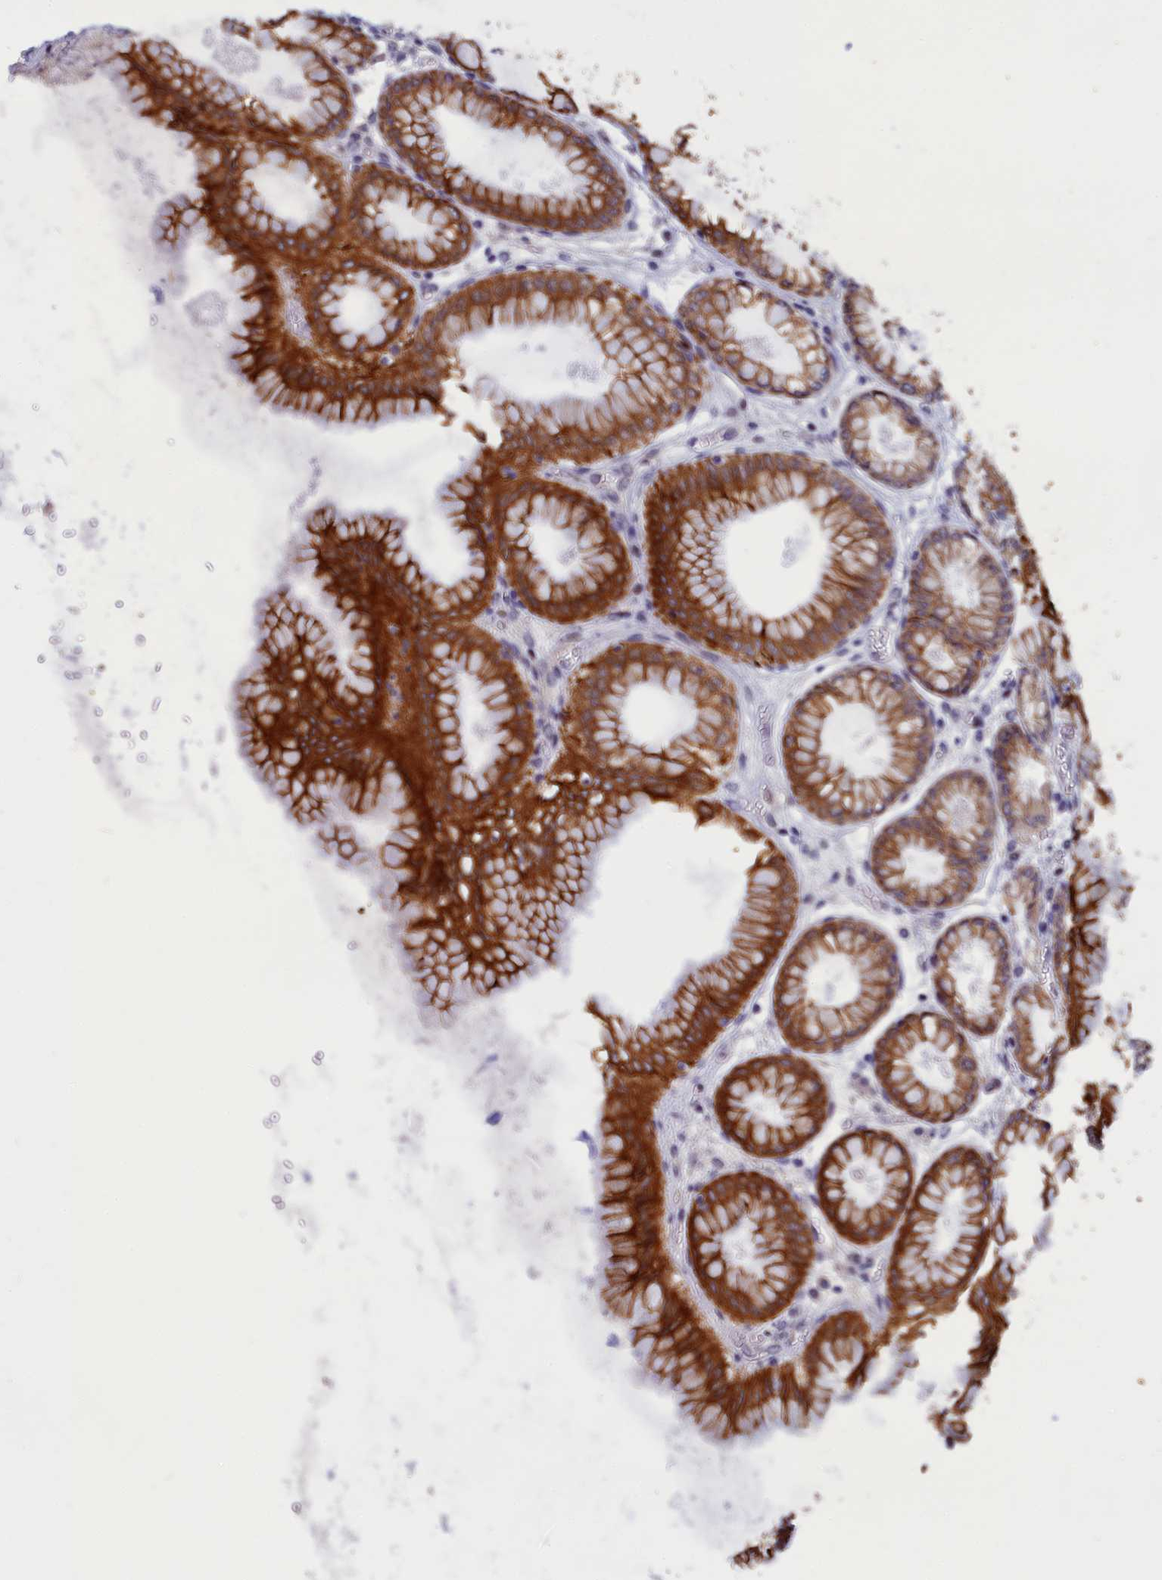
{"staining": {"intensity": "strong", "quantity": "25%-75%", "location": "cytoplasmic/membranous"}, "tissue": "stomach", "cell_type": "Glandular cells", "image_type": "normal", "snomed": [{"axis": "morphology", "description": "Normal tissue, NOS"}, {"axis": "topography", "description": "Stomach, upper"}], "caption": "Stomach stained with DAB (3,3'-diaminobenzidine) immunohistochemistry shows high levels of strong cytoplasmic/membranous staining in approximately 25%-75% of glandular cells.", "gene": "ANKRD34B", "patient": {"sex": "female", "age": 56}}